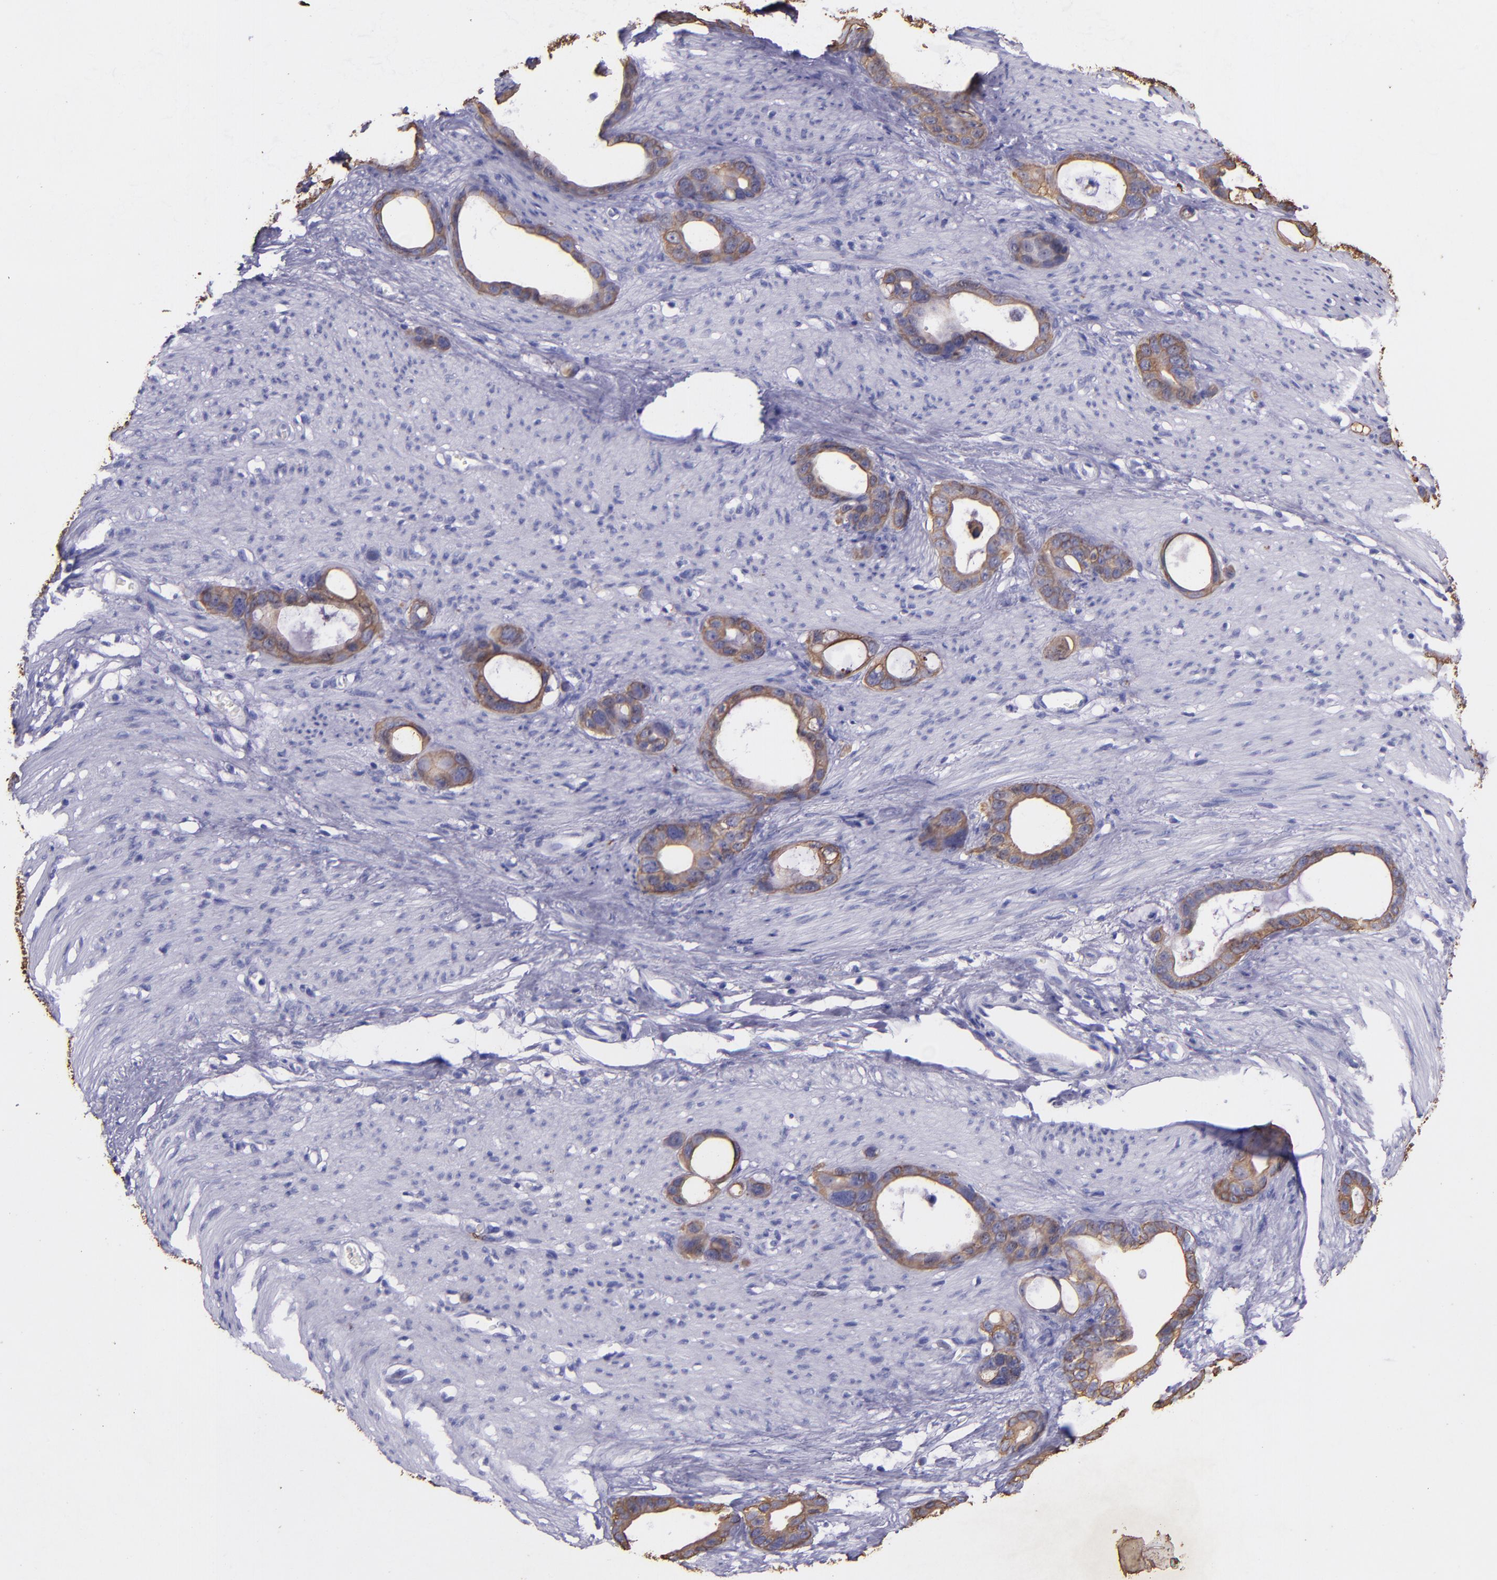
{"staining": {"intensity": "moderate", "quantity": ">75%", "location": "cytoplasmic/membranous"}, "tissue": "stomach cancer", "cell_type": "Tumor cells", "image_type": "cancer", "snomed": [{"axis": "morphology", "description": "Adenocarcinoma, NOS"}, {"axis": "topography", "description": "Stomach"}], "caption": "IHC micrograph of human stomach cancer stained for a protein (brown), which exhibits medium levels of moderate cytoplasmic/membranous positivity in about >75% of tumor cells.", "gene": "KRT4", "patient": {"sex": "female", "age": 75}}